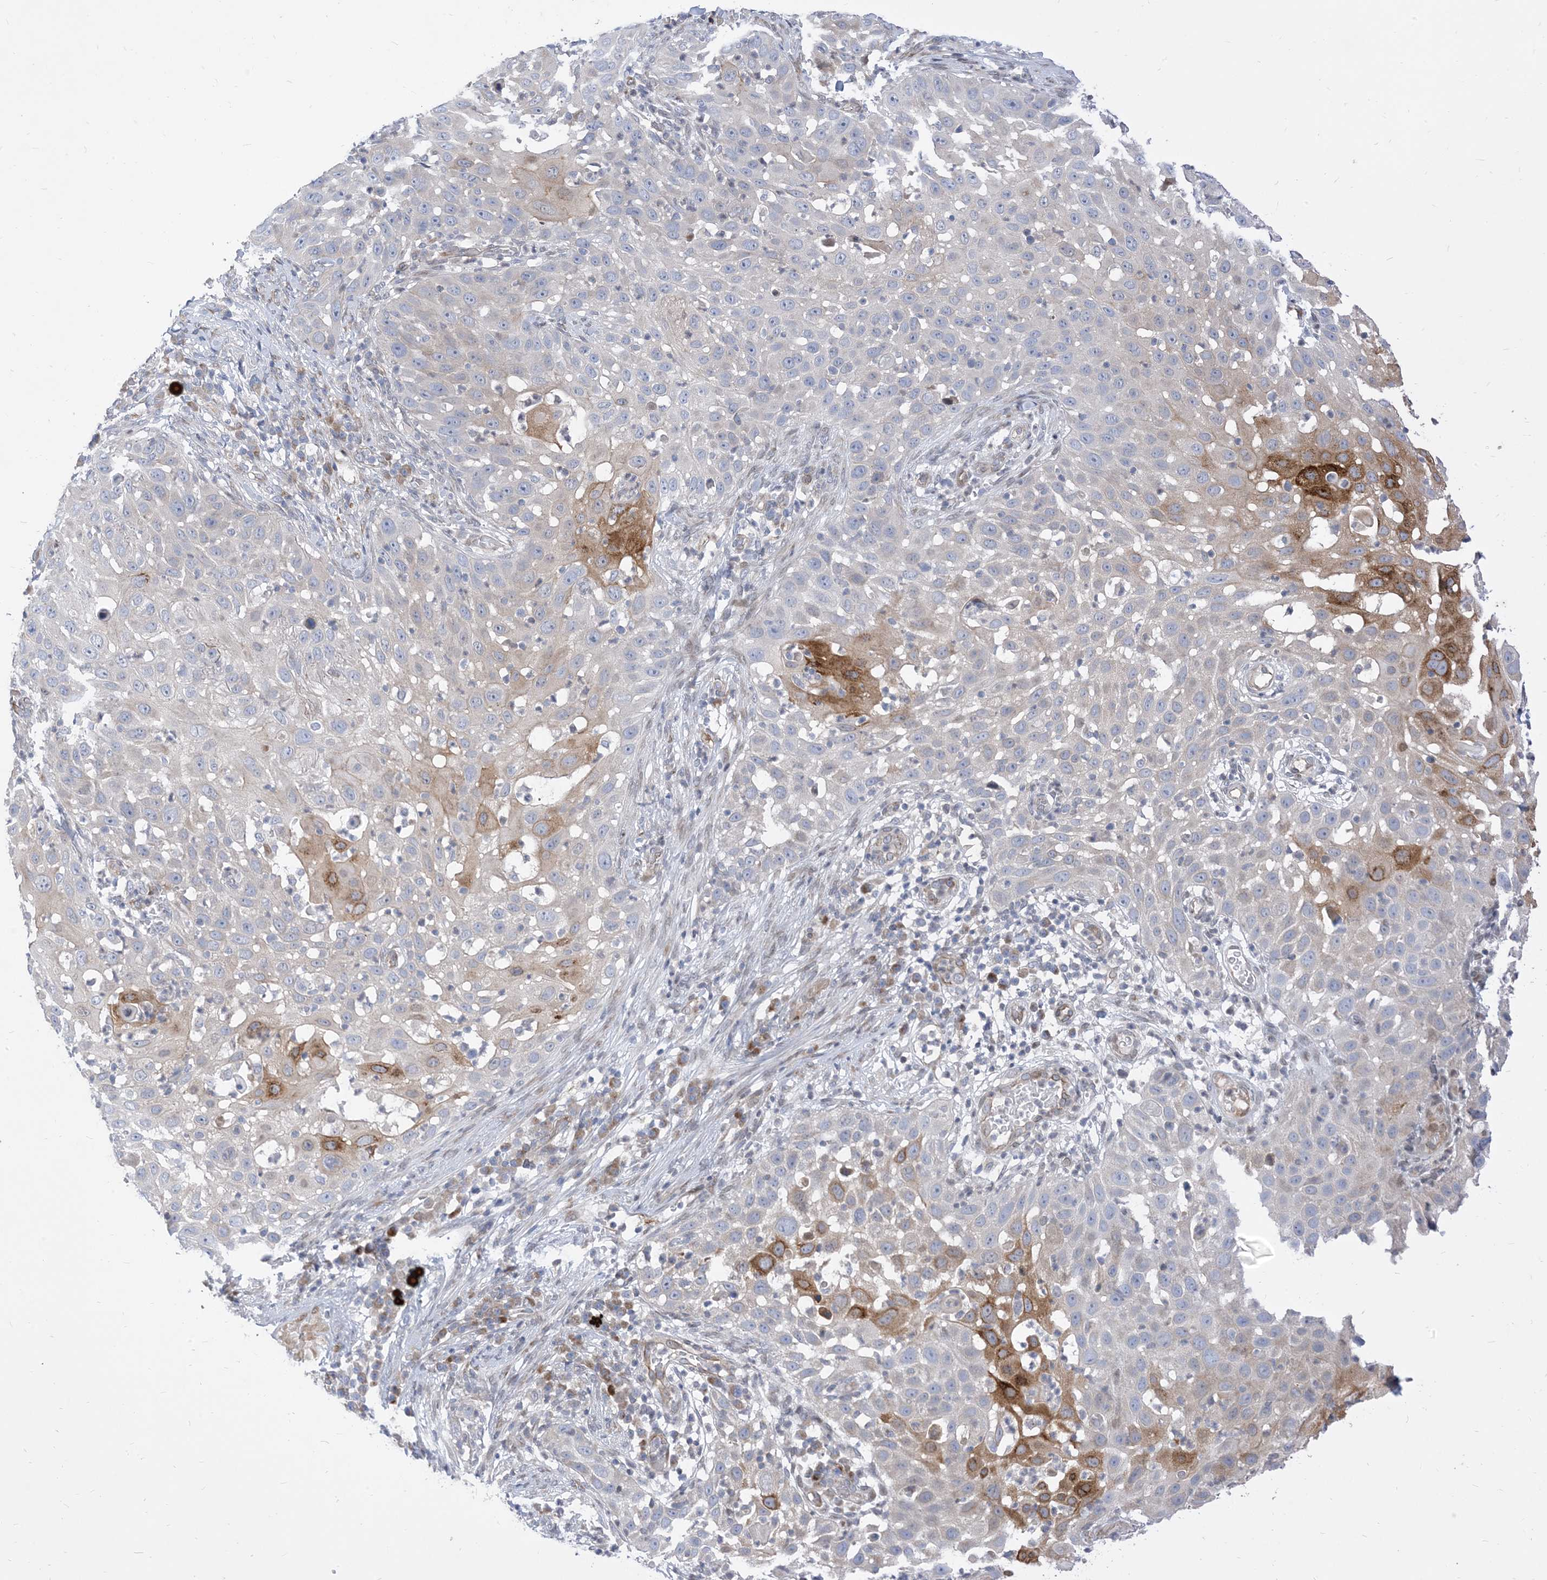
{"staining": {"intensity": "negative", "quantity": "none", "location": "none"}, "tissue": "skin cancer", "cell_type": "Tumor cells", "image_type": "cancer", "snomed": [{"axis": "morphology", "description": "Squamous cell carcinoma, NOS"}, {"axis": "topography", "description": "Skin"}], "caption": "A photomicrograph of skin squamous cell carcinoma stained for a protein exhibits no brown staining in tumor cells.", "gene": "TYSND1", "patient": {"sex": "female", "age": 44}}